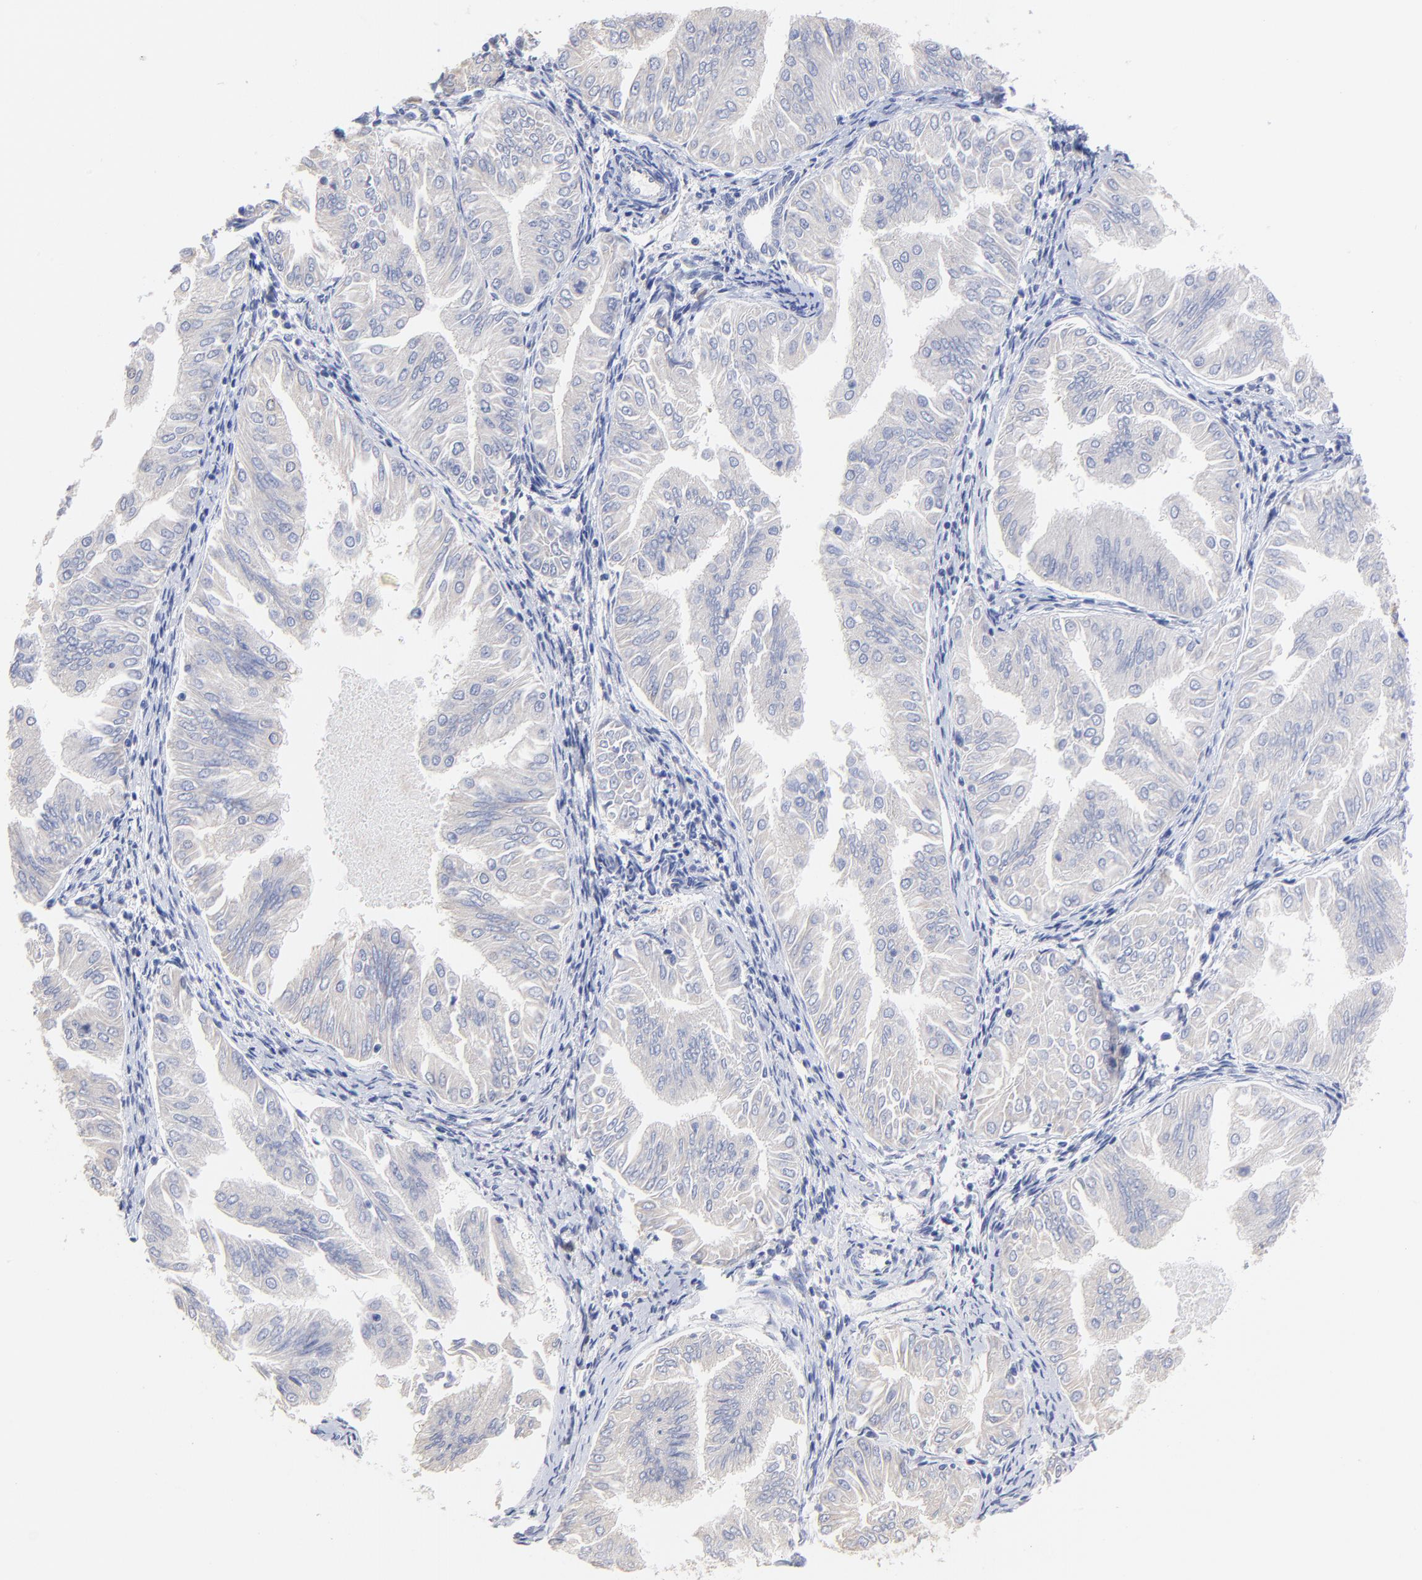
{"staining": {"intensity": "negative", "quantity": "none", "location": "none"}, "tissue": "endometrial cancer", "cell_type": "Tumor cells", "image_type": "cancer", "snomed": [{"axis": "morphology", "description": "Adenocarcinoma, NOS"}, {"axis": "topography", "description": "Endometrium"}], "caption": "There is no significant expression in tumor cells of endometrial adenocarcinoma.", "gene": "LAX1", "patient": {"sex": "female", "age": 53}}